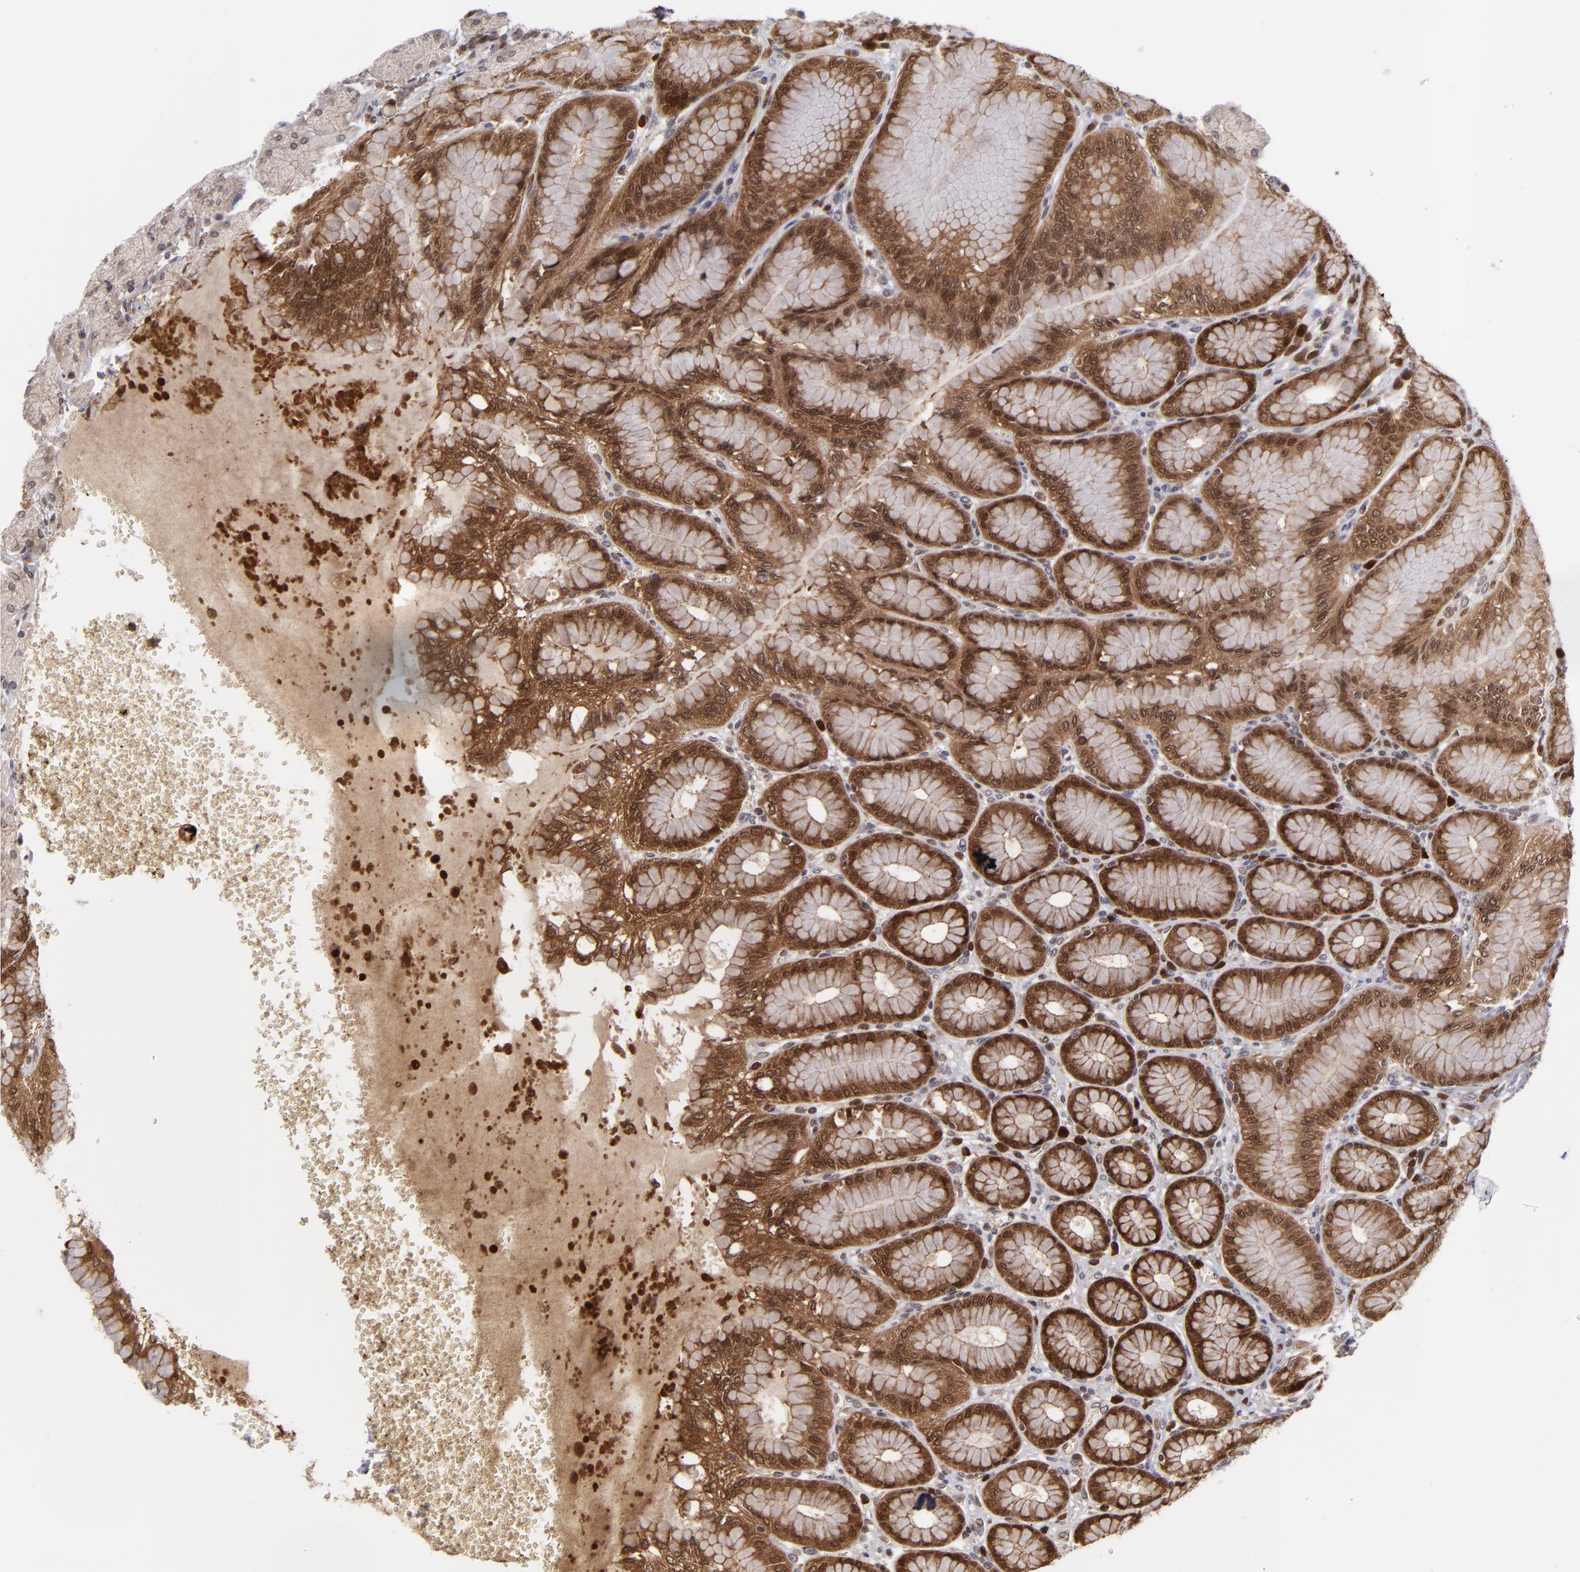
{"staining": {"intensity": "strong", "quantity": ">75%", "location": "cytoplasmic/membranous,nuclear"}, "tissue": "stomach", "cell_type": "Glandular cells", "image_type": "normal", "snomed": [{"axis": "morphology", "description": "Normal tissue, NOS"}, {"axis": "topography", "description": "Stomach"}, {"axis": "topography", "description": "Stomach, lower"}], "caption": "DAB immunohistochemical staining of normal human stomach reveals strong cytoplasmic/membranous,nuclear protein positivity in about >75% of glandular cells.", "gene": "ZBTB33", "patient": {"sex": "male", "age": 76}}